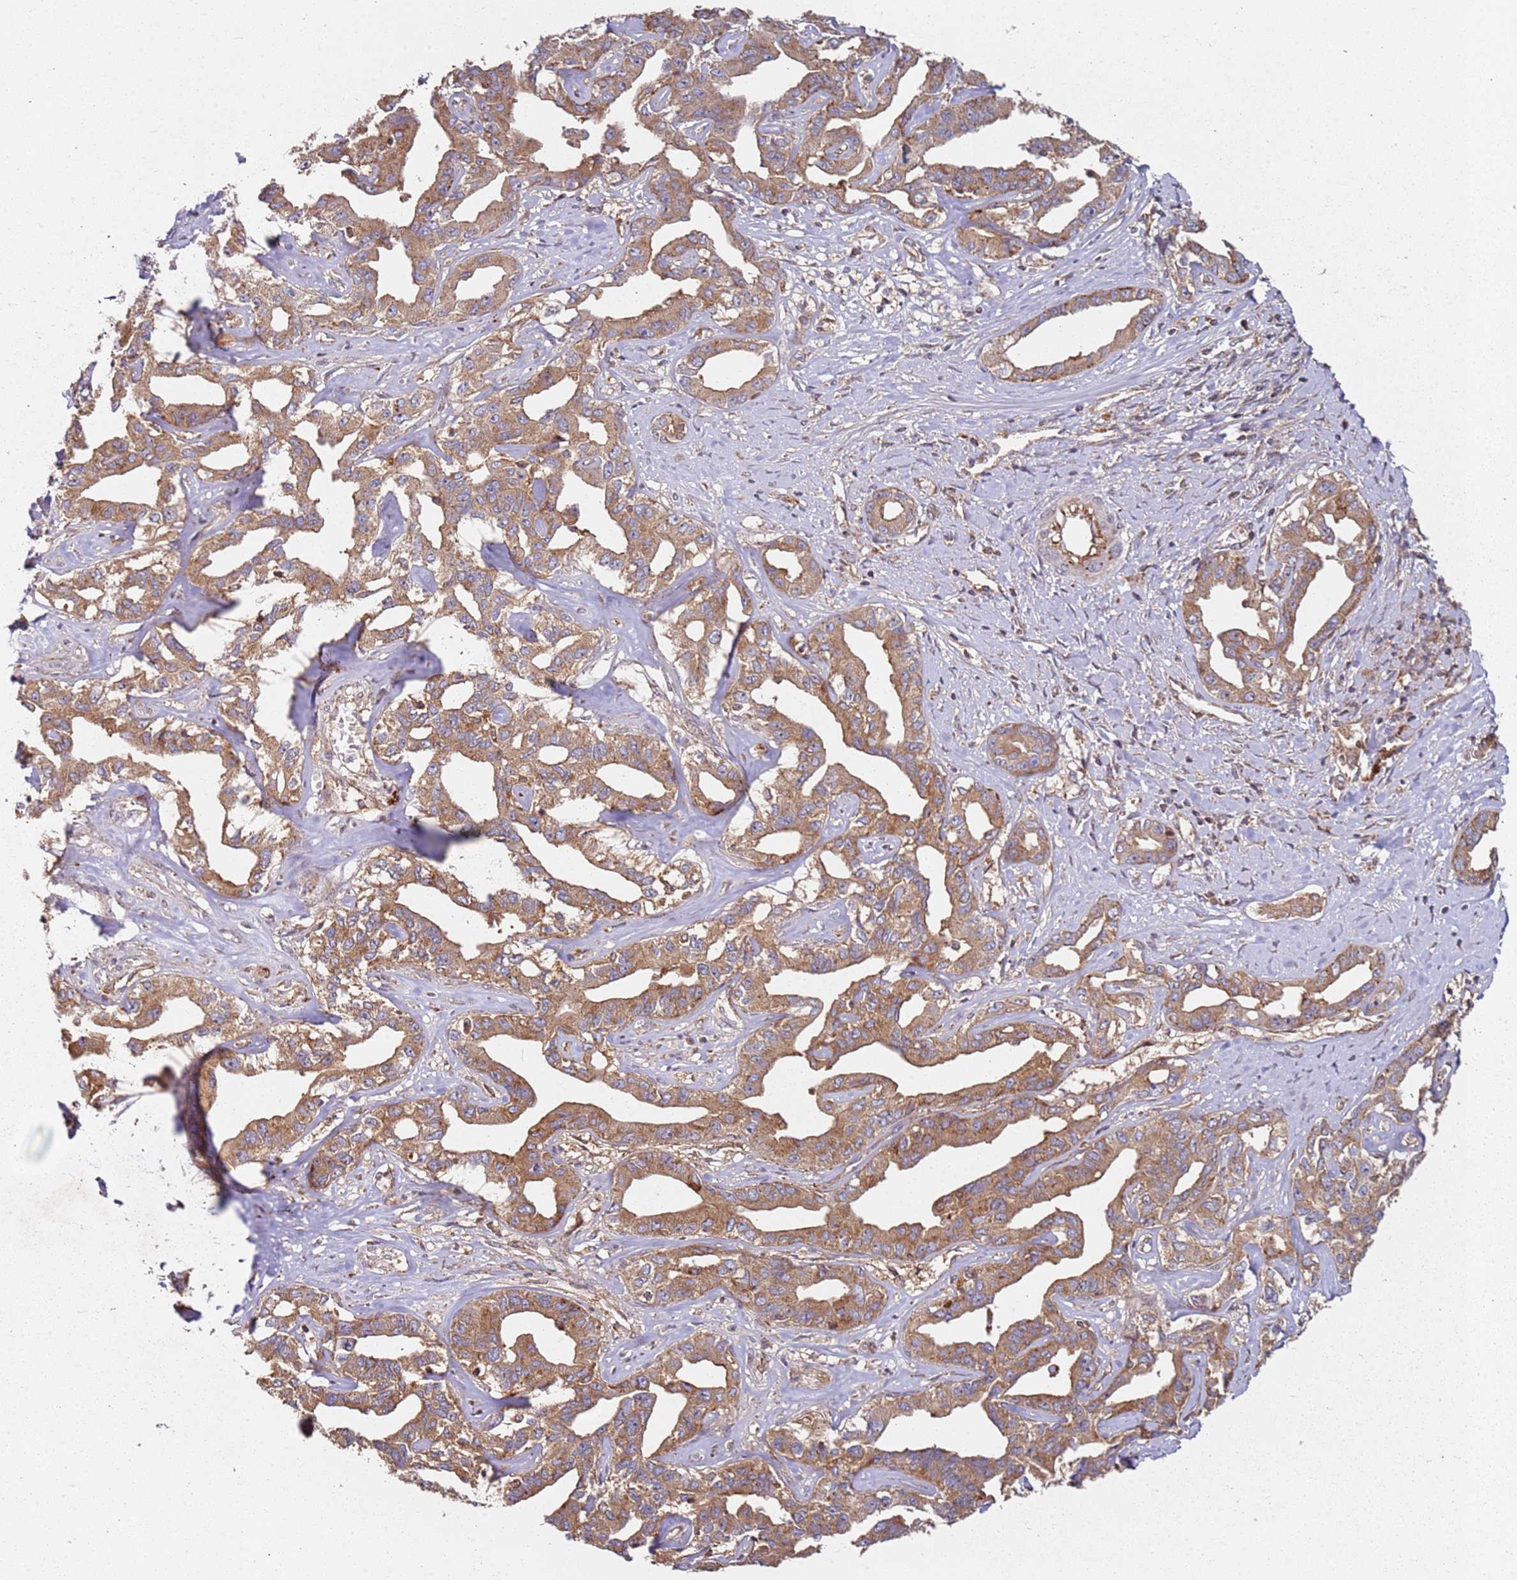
{"staining": {"intensity": "moderate", "quantity": ">75%", "location": "cytoplasmic/membranous"}, "tissue": "liver cancer", "cell_type": "Tumor cells", "image_type": "cancer", "snomed": [{"axis": "morphology", "description": "Cholangiocarcinoma"}, {"axis": "topography", "description": "Liver"}], "caption": "Liver cancer (cholangiocarcinoma) stained for a protein (brown) demonstrates moderate cytoplasmic/membranous positive positivity in about >75% of tumor cells.", "gene": "SCGB2B2", "patient": {"sex": "male", "age": 59}}